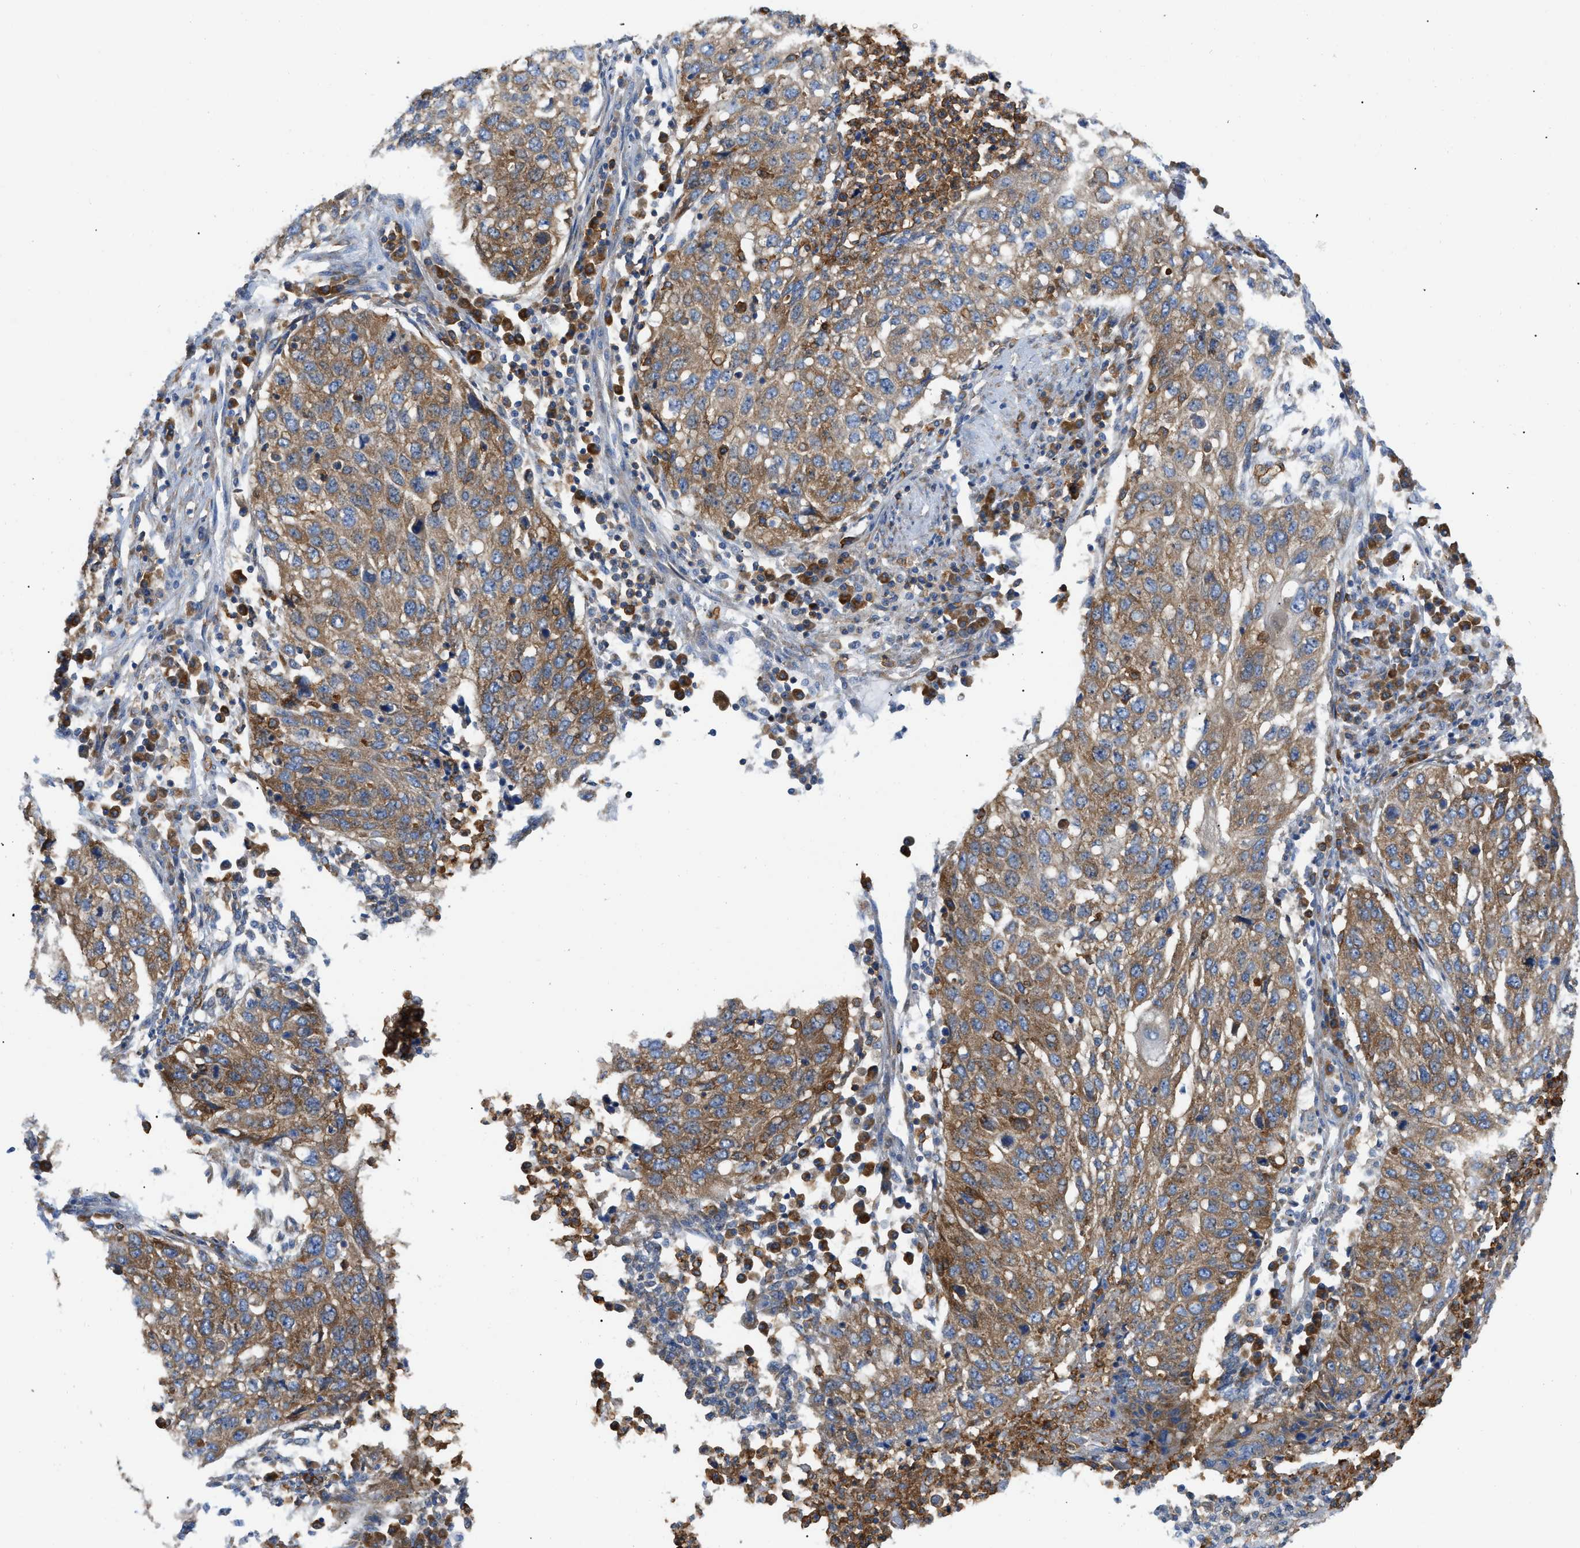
{"staining": {"intensity": "moderate", "quantity": ">75%", "location": "cytoplasmic/membranous"}, "tissue": "lung cancer", "cell_type": "Tumor cells", "image_type": "cancer", "snomed": [{"axis": "morphology", "description": "Squamous cell carcinoma, NOS"}, {"axis": "topography", "description": "Lung"}], "caption": "A photomicrograph of lung squamous cell carcinoma stained for a protein displays moderate cytoplasmic/membranous brown staining in tumor cells.", "gene": "GPAT4", "patient": {"sex": "female", "age": 63}}